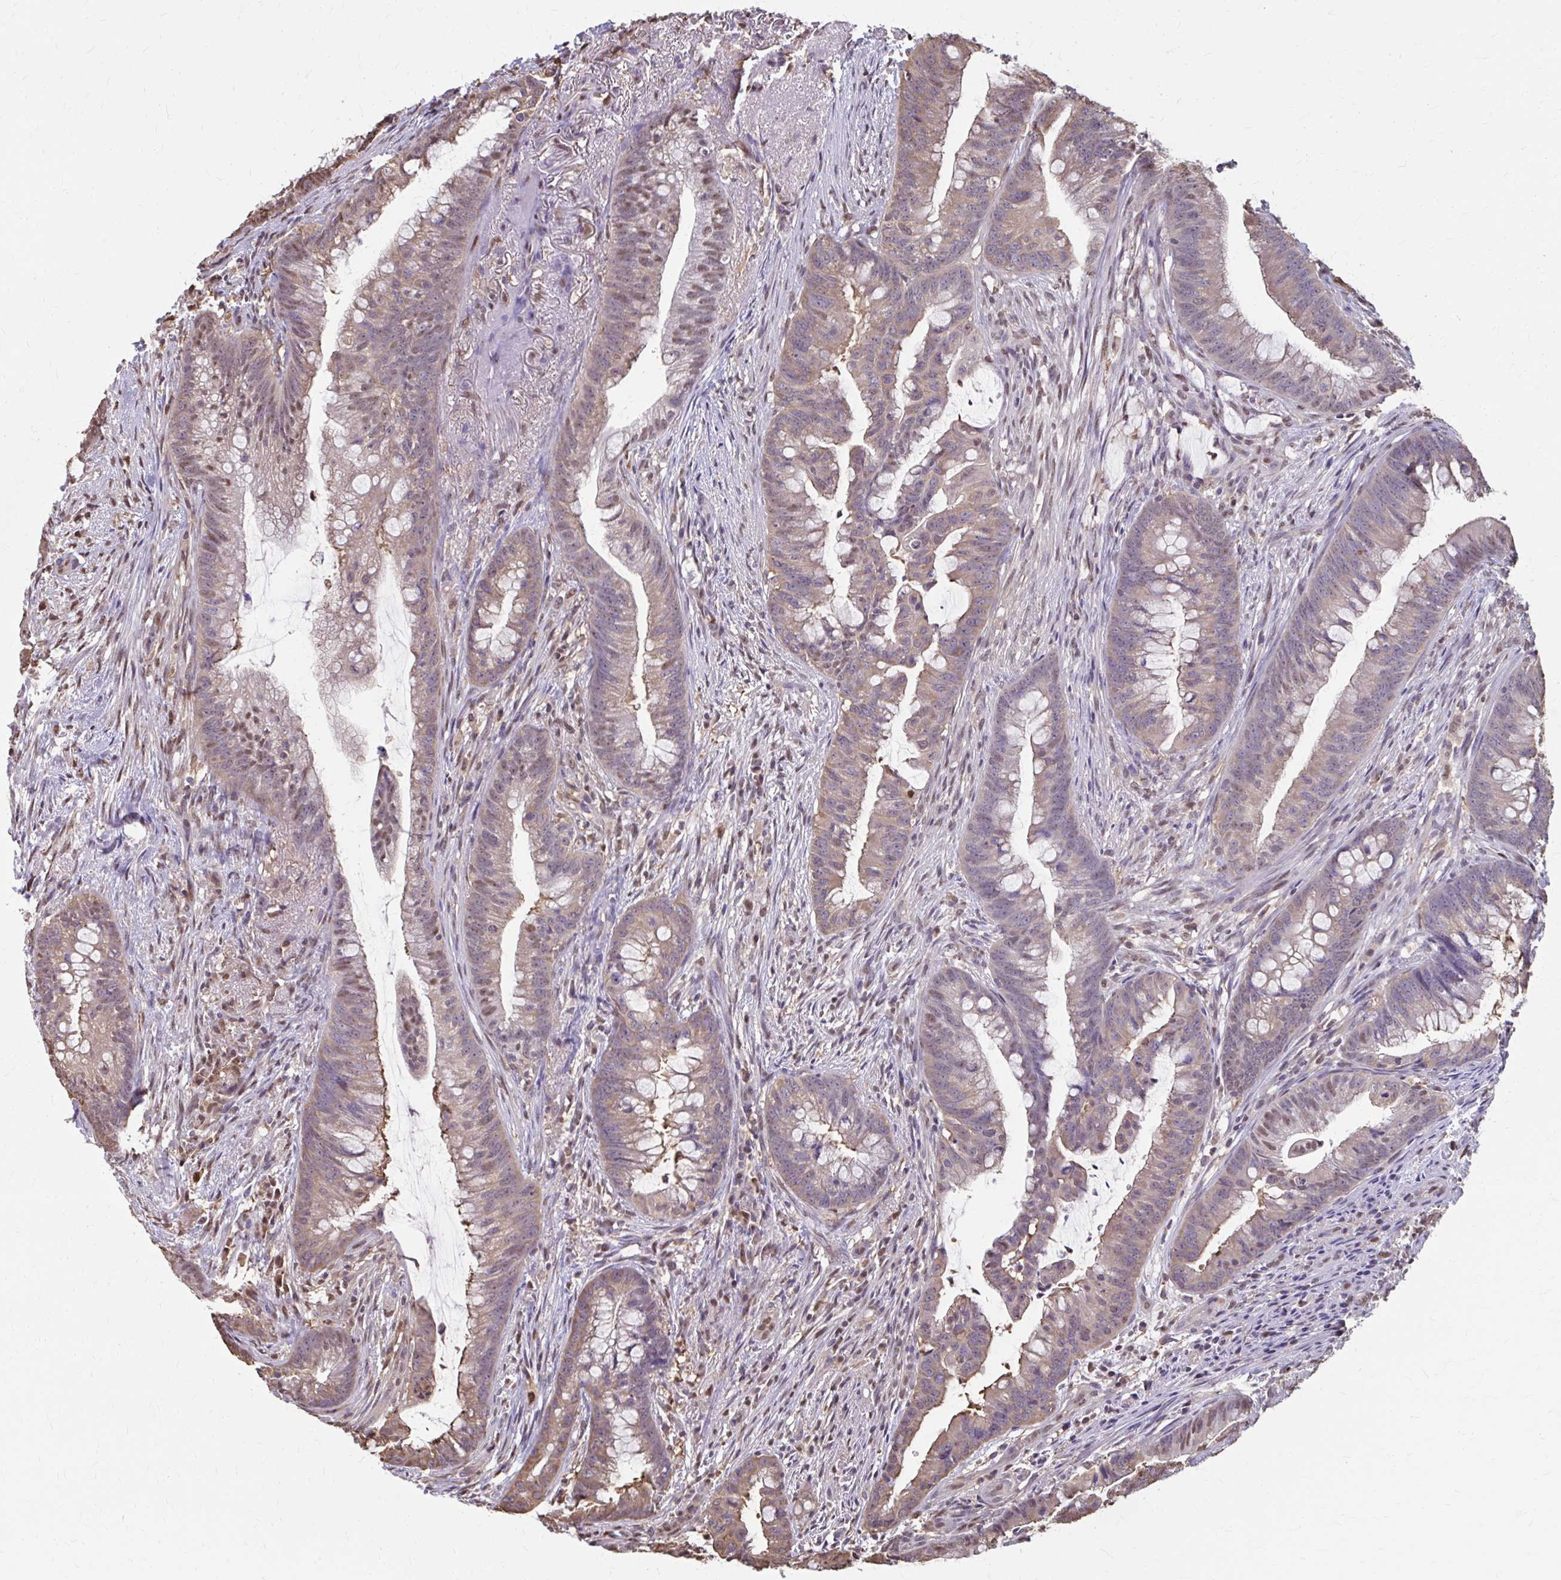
{"staining": {"intensity": "weak", "quantity": ">75%", "location": "cytoplasmic/membranous,nuclear"}, "tissue": "colorectal cancer", "cell_type": "Tumor cells", "image_type": "cancer", "snomed": [{"axis": "morphology", "description": "Adenocarcinoma, NOS"}, {"axis": "topography", "description": "Colon"}], "caption": "DAB immunohistochemical staining of human colorectal adenocarcinoma reveals weak cytoplasmic/membranous and nuclear protein staining in about >75% of tumor cells.", "gene": "ING4", "patient": {"sex": "male", "age": 62}}